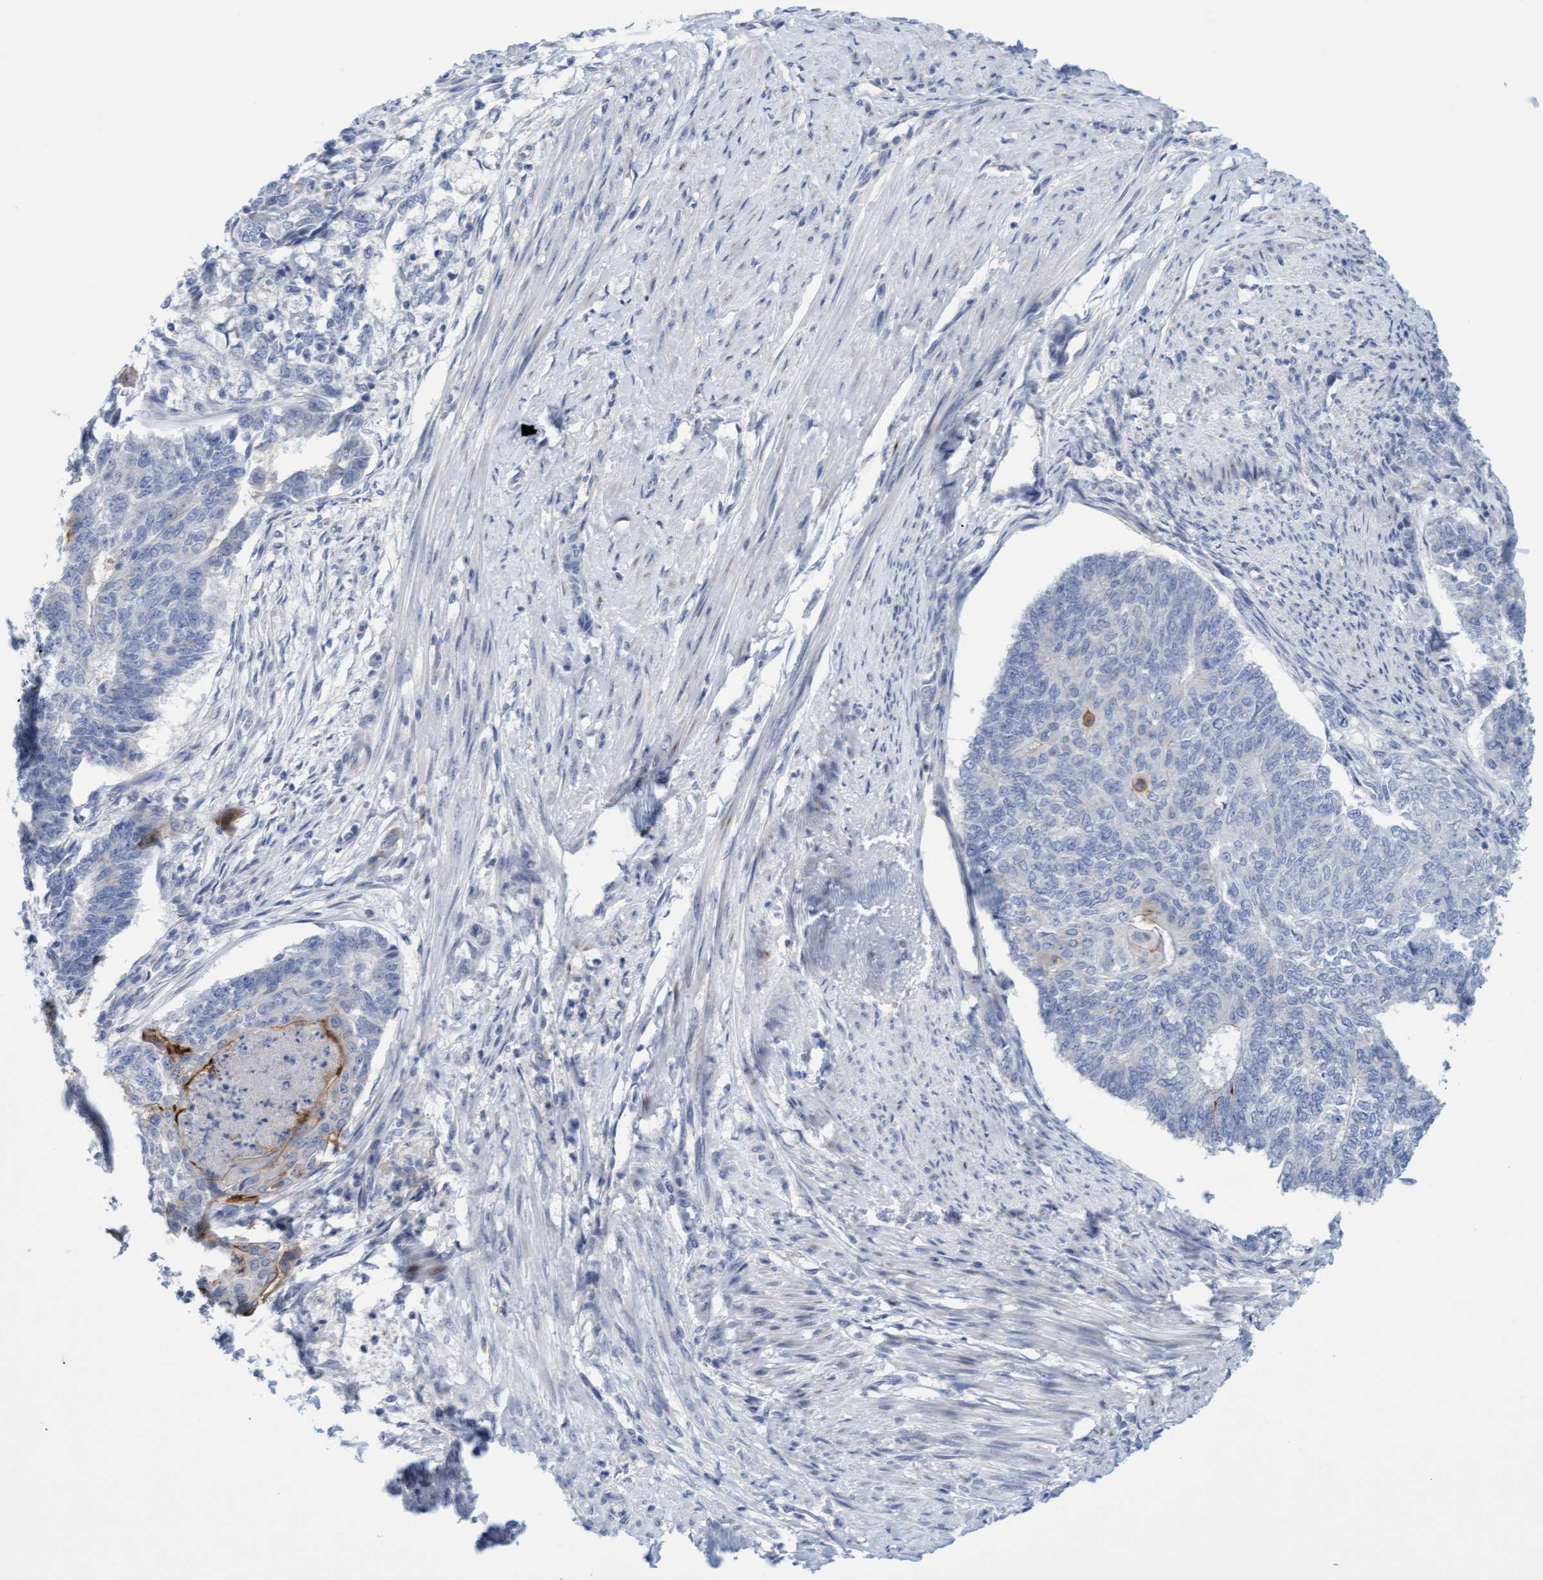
{"staining": {"intensity": "negative", "quantity": "none", "location": "none"}, "tissue": "endometrial cancer", "cell_type": "Tumor cells", "image_type": "cancer", "snomed": [{"axis": "morphology", "description": "Adenocarcinoma, NOS"}, {"axis": "topography", "description": "Endometrium"}], "caption": "An image of adenocarcinoma (endometrial) stained for a protein demonstrates no brown staining in tumor cells.", "gene": "SLC28A3", "patient": {"sex": "female", "age": 32}}